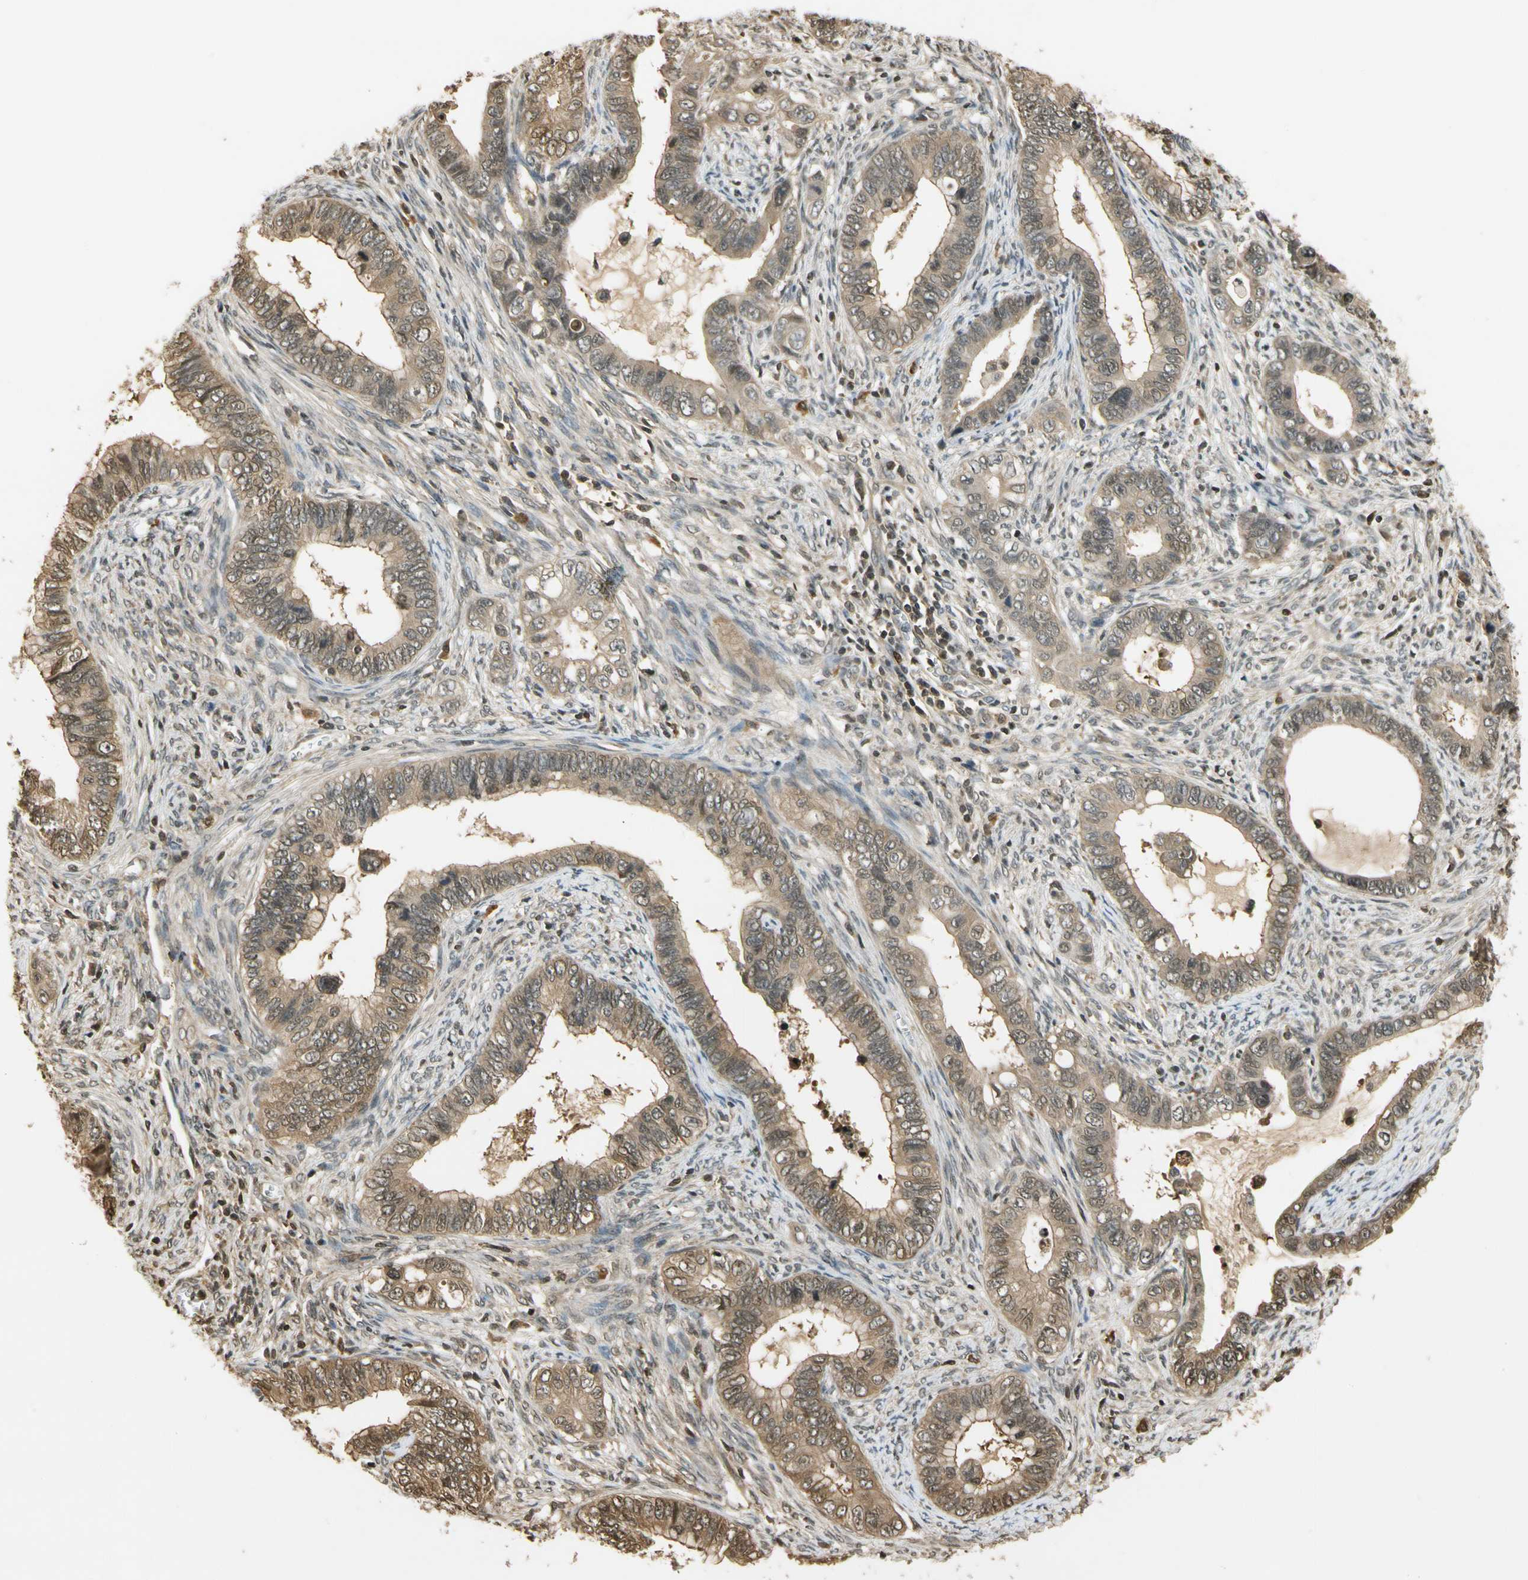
{"staining": {"intensity": "weak", "quantity": ">75%", "location": "cytoplasmic/membranous"}, "tissue": "cervical cancer", "cell_type": "Tumor cells", "image_type": "cancer", "snomed": [{"axis": "morphology", "description": "Adenocarcinoma, NOS"}, {"axis": "topography", "description": "Cervix"}], "caption": "Immunohistochemistry (IHC) photomicrograph of human cervical cancer stained for a protein (brown), which reveals low levels of weak cytoplasmic/membranous positivity in about >75% of tumor cells.", "gene": "SOD1", "patient": {"sex": "female", "age": 44}}